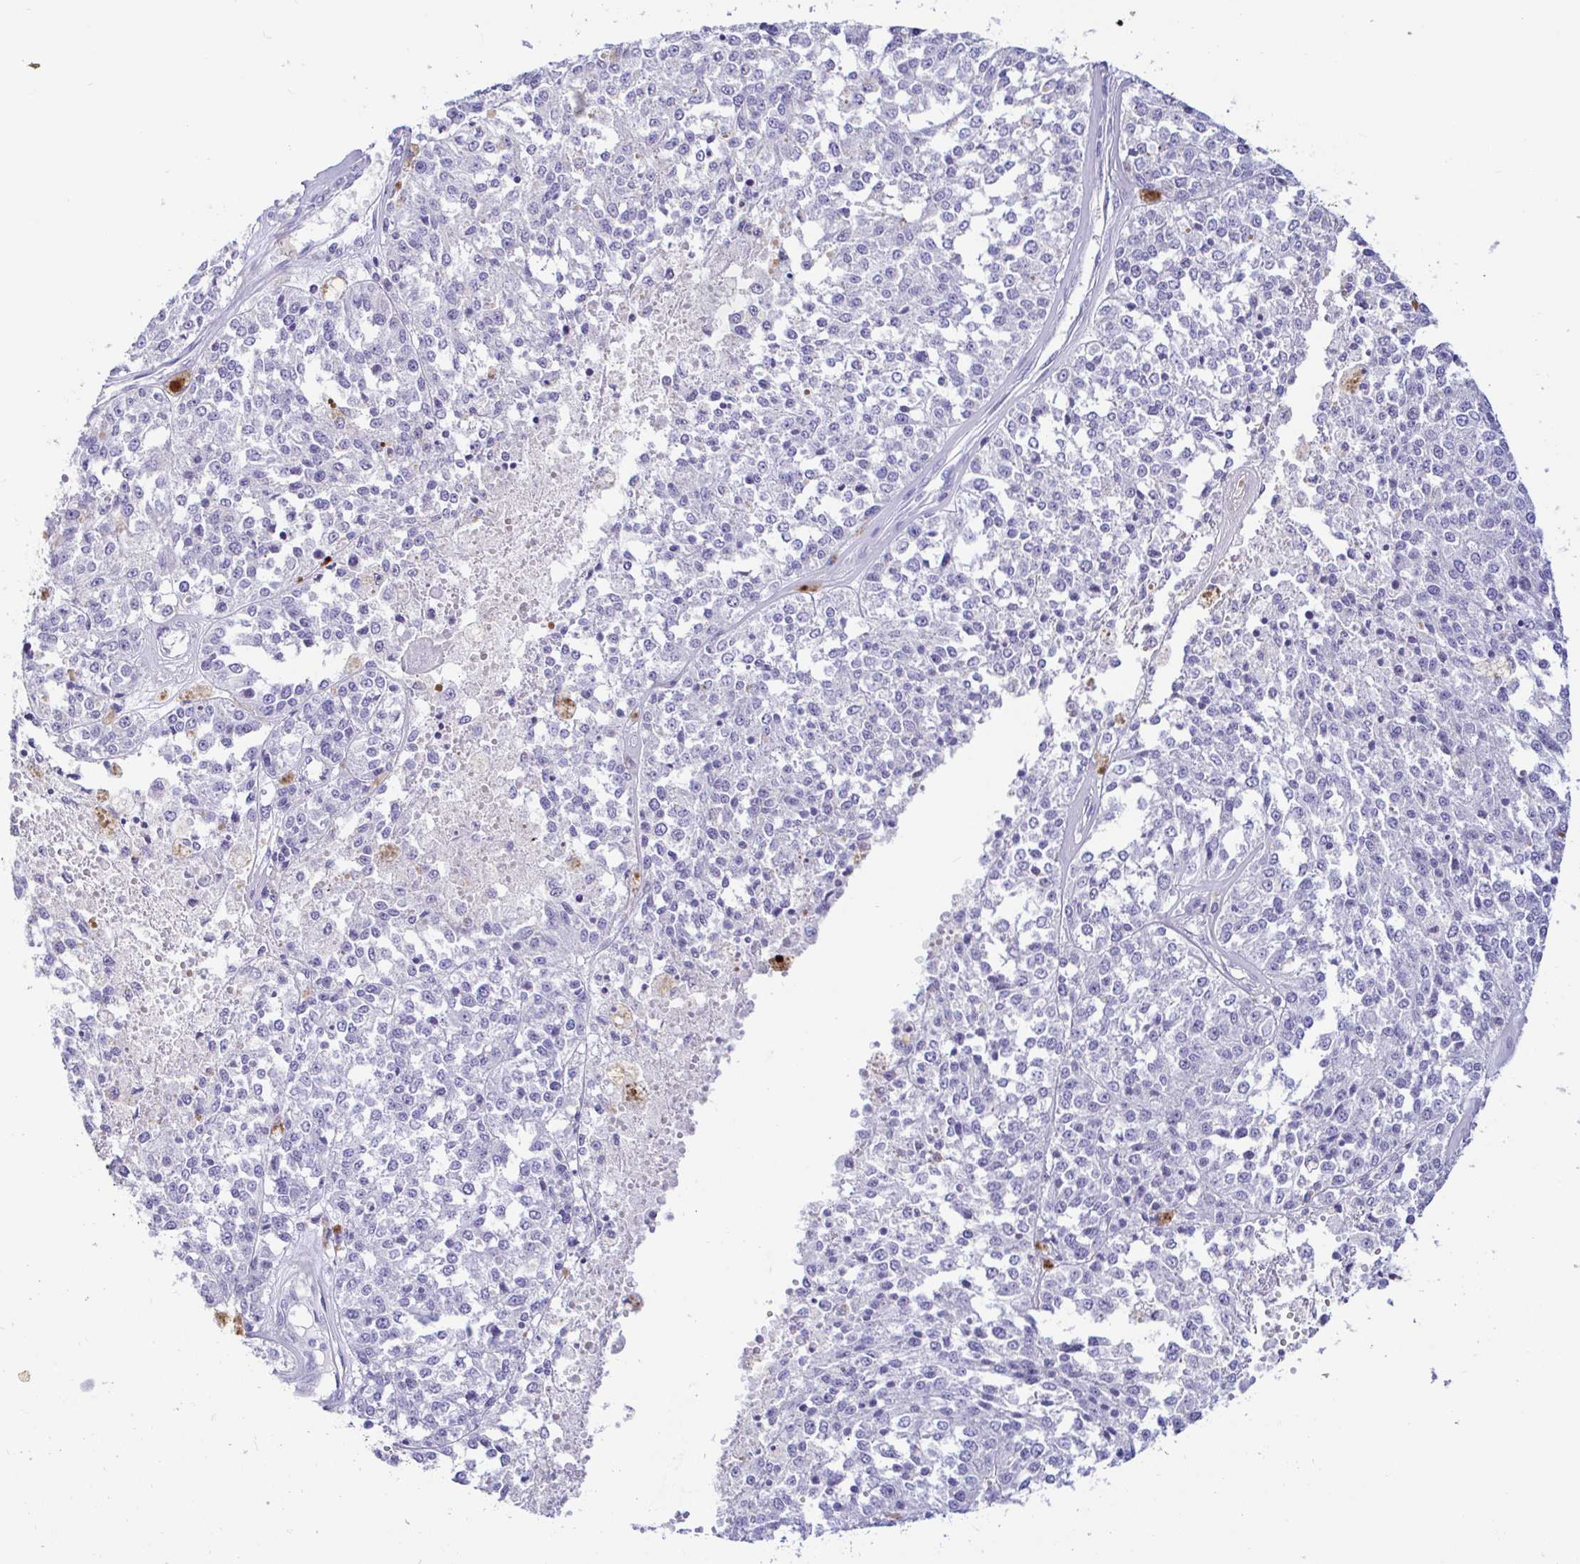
{"staining": {"intensity": "negative", "quantity": "none", "location": "none"}, "tissue": "melanoma", "cell_type": "Tumor cells", "image_type": "cancer", "snomed": [{"axis": "morphology", "description": "Malignant melanoma, Metastatic site"}, {"axis": "topography", "description": "Lymph node"}], "caption": "IHC image of neoplastic tissue: human melanoma stained with DAB (3,3'-diaminobenzidine) displays no significant protein positivity in tumor cells.", "gene": "PINLYP", "patient": {"sex": "female", "age": 64}}